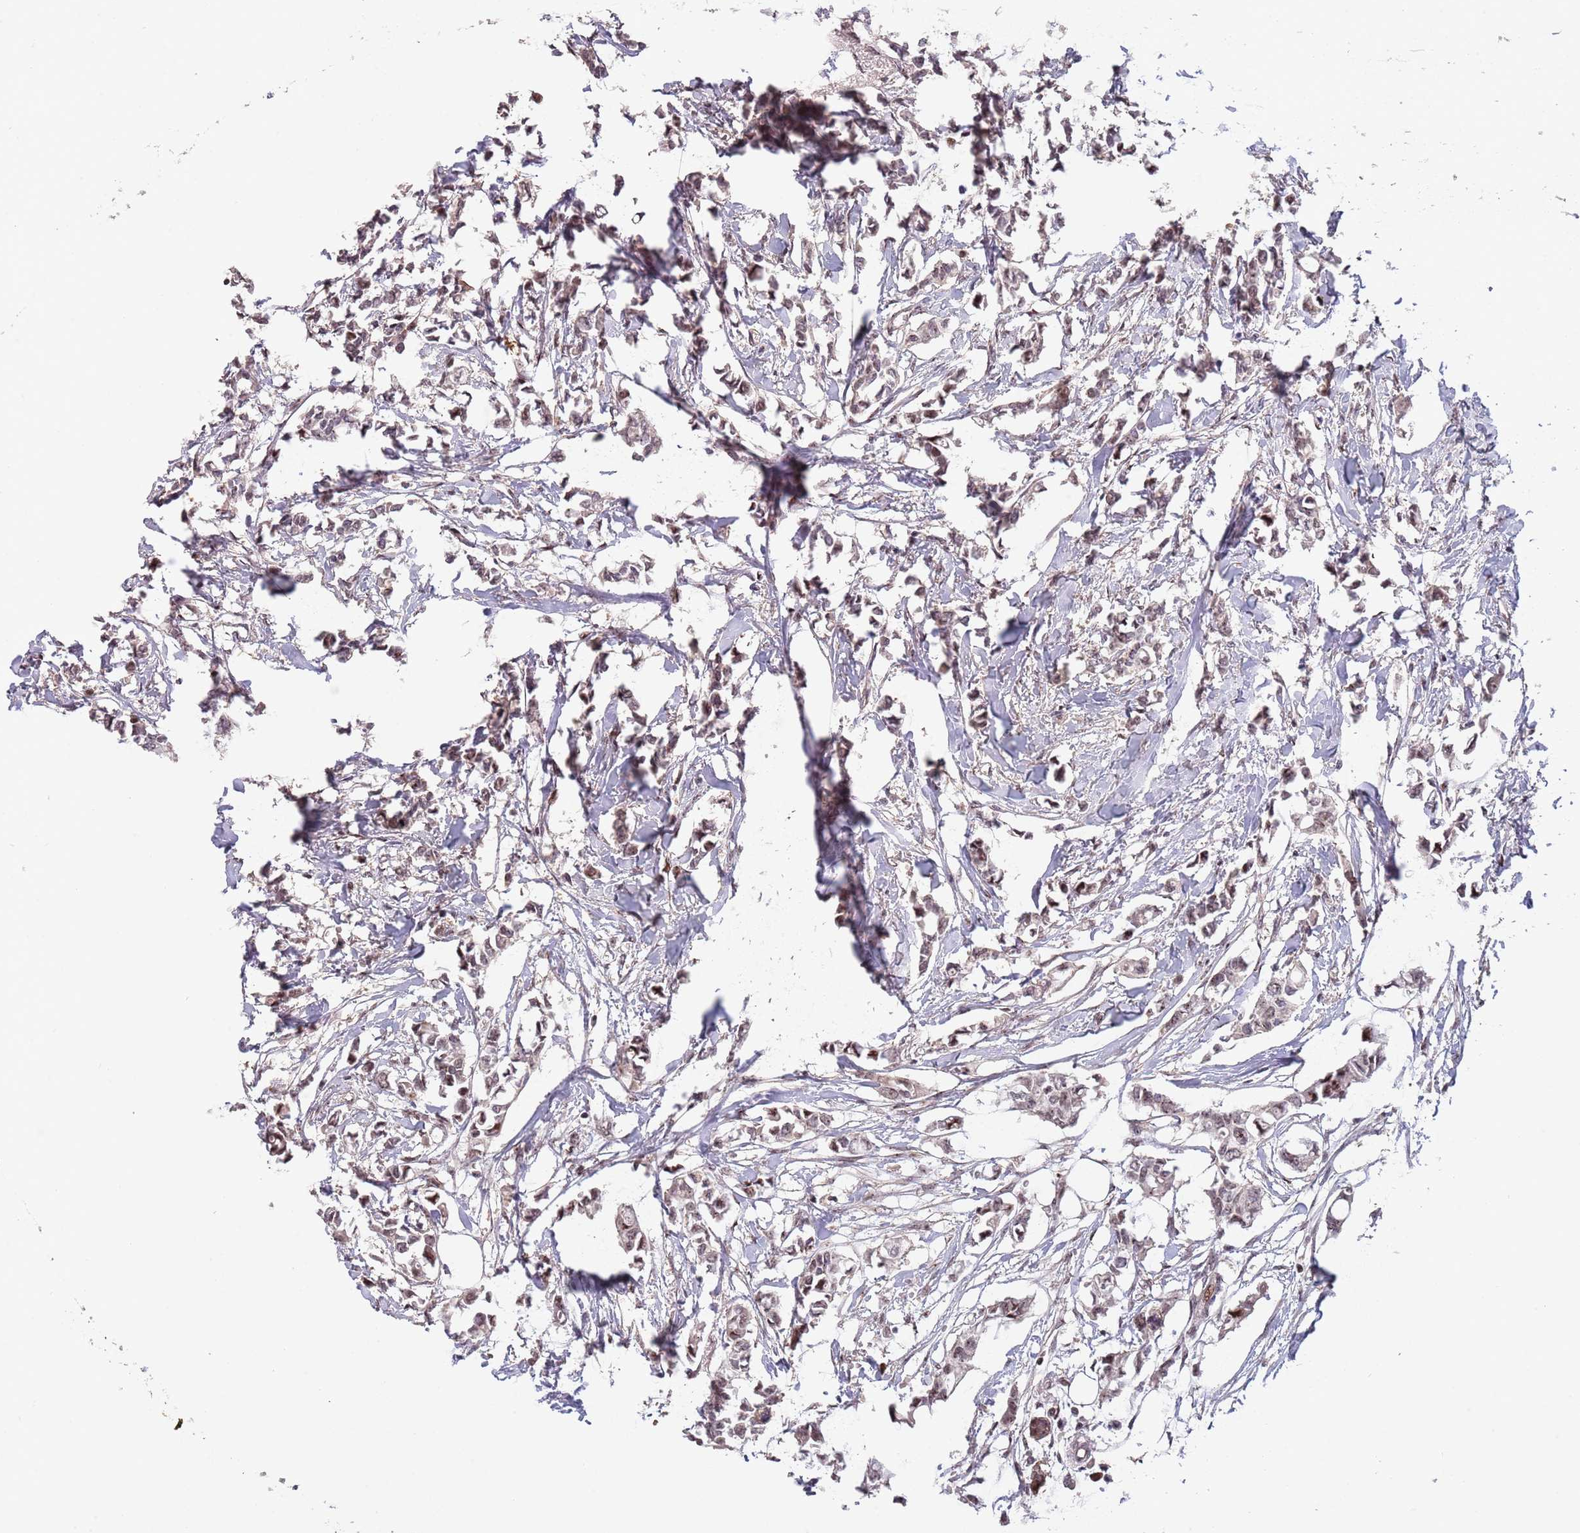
{"staining": {"intensity": "weak", "quantity": "25%-75%", "location": "cytoplasmic/membranous"}, "tissue": "breast cancer", "cell_type": "Tumor cells", "image_type": "cancer", "snomed": [{"axis": "morphology", "description": "Duct carcinoma"}, {"axis": "topography", "description": "Breast"}], "caption": "DAB immunohistochemical staining of human breast cancer shows weak cytoplasmic/membranous protein positivity in approximately 25%-75% of tumor cells. The staining was performed using DAB to visualize the protein expression in brown, while the nuclei were stained in blue with hematoxylin (Magnification: 20x).", "gene": "CIZ1", "patient": {"sex": "female", "age": 41}}